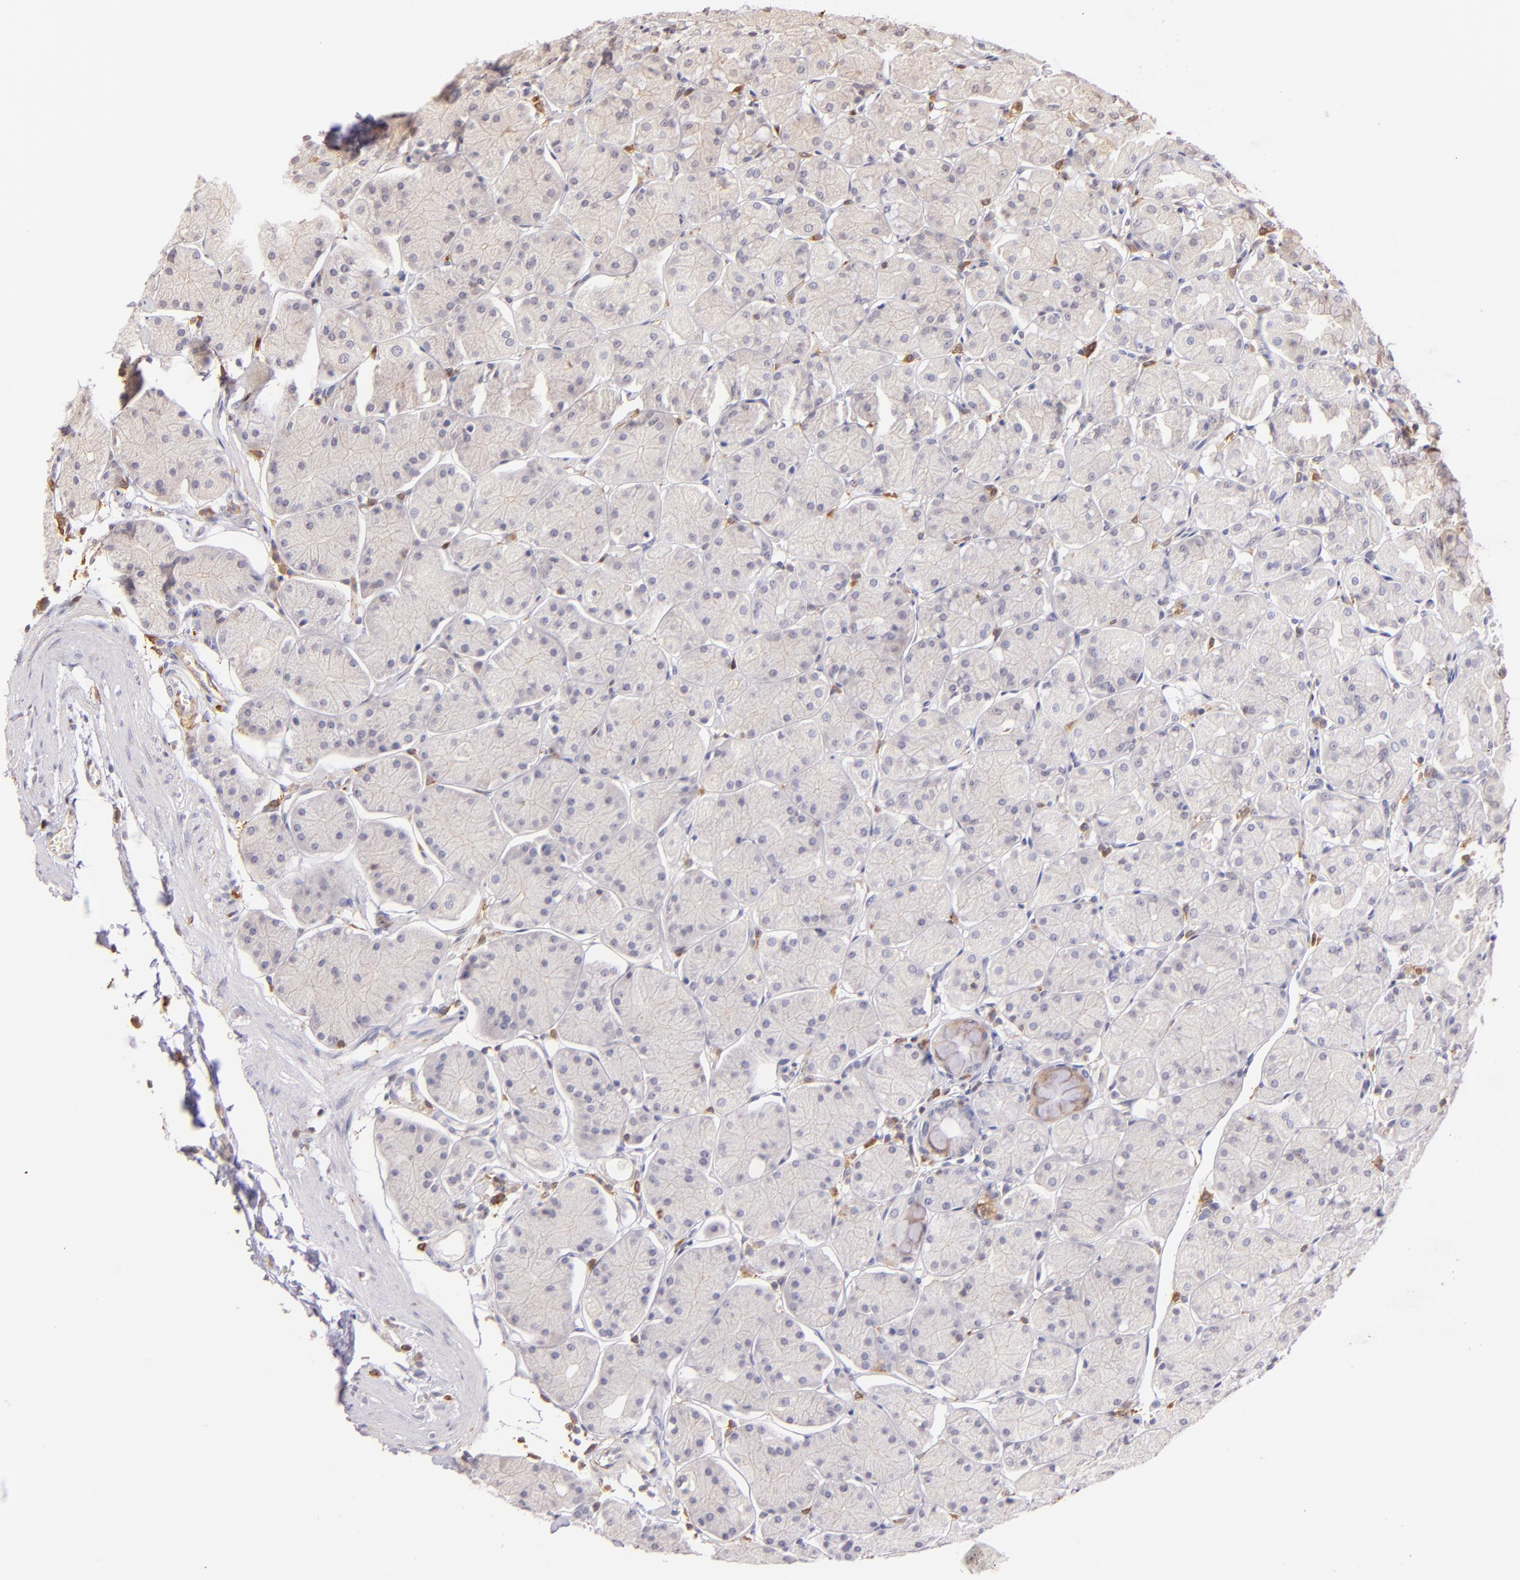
{"staining": {"intensity": "weak", "quantity": "25%-75%", "location": "cytoplasmic/membranous"}, "tissue": "stomach", "cell_type": "Glandular cells", "image_type": "normal", "snomed": [{"axis": "morphology", "description": "Normal tissue, NOS"}, {"axis": "topography", "description": "Stomach, upper"}, {"axis": "topography", "description": "Stomach"}], "caption": "Immunohistochemical staining of unremarkable human stomach demonstrates low levels of weak cytoplasmic/membranous expression in approximately 25%-75% of glandular cells.", "gene": "BTK", "patient": {"sex": "male", "age": 76}}